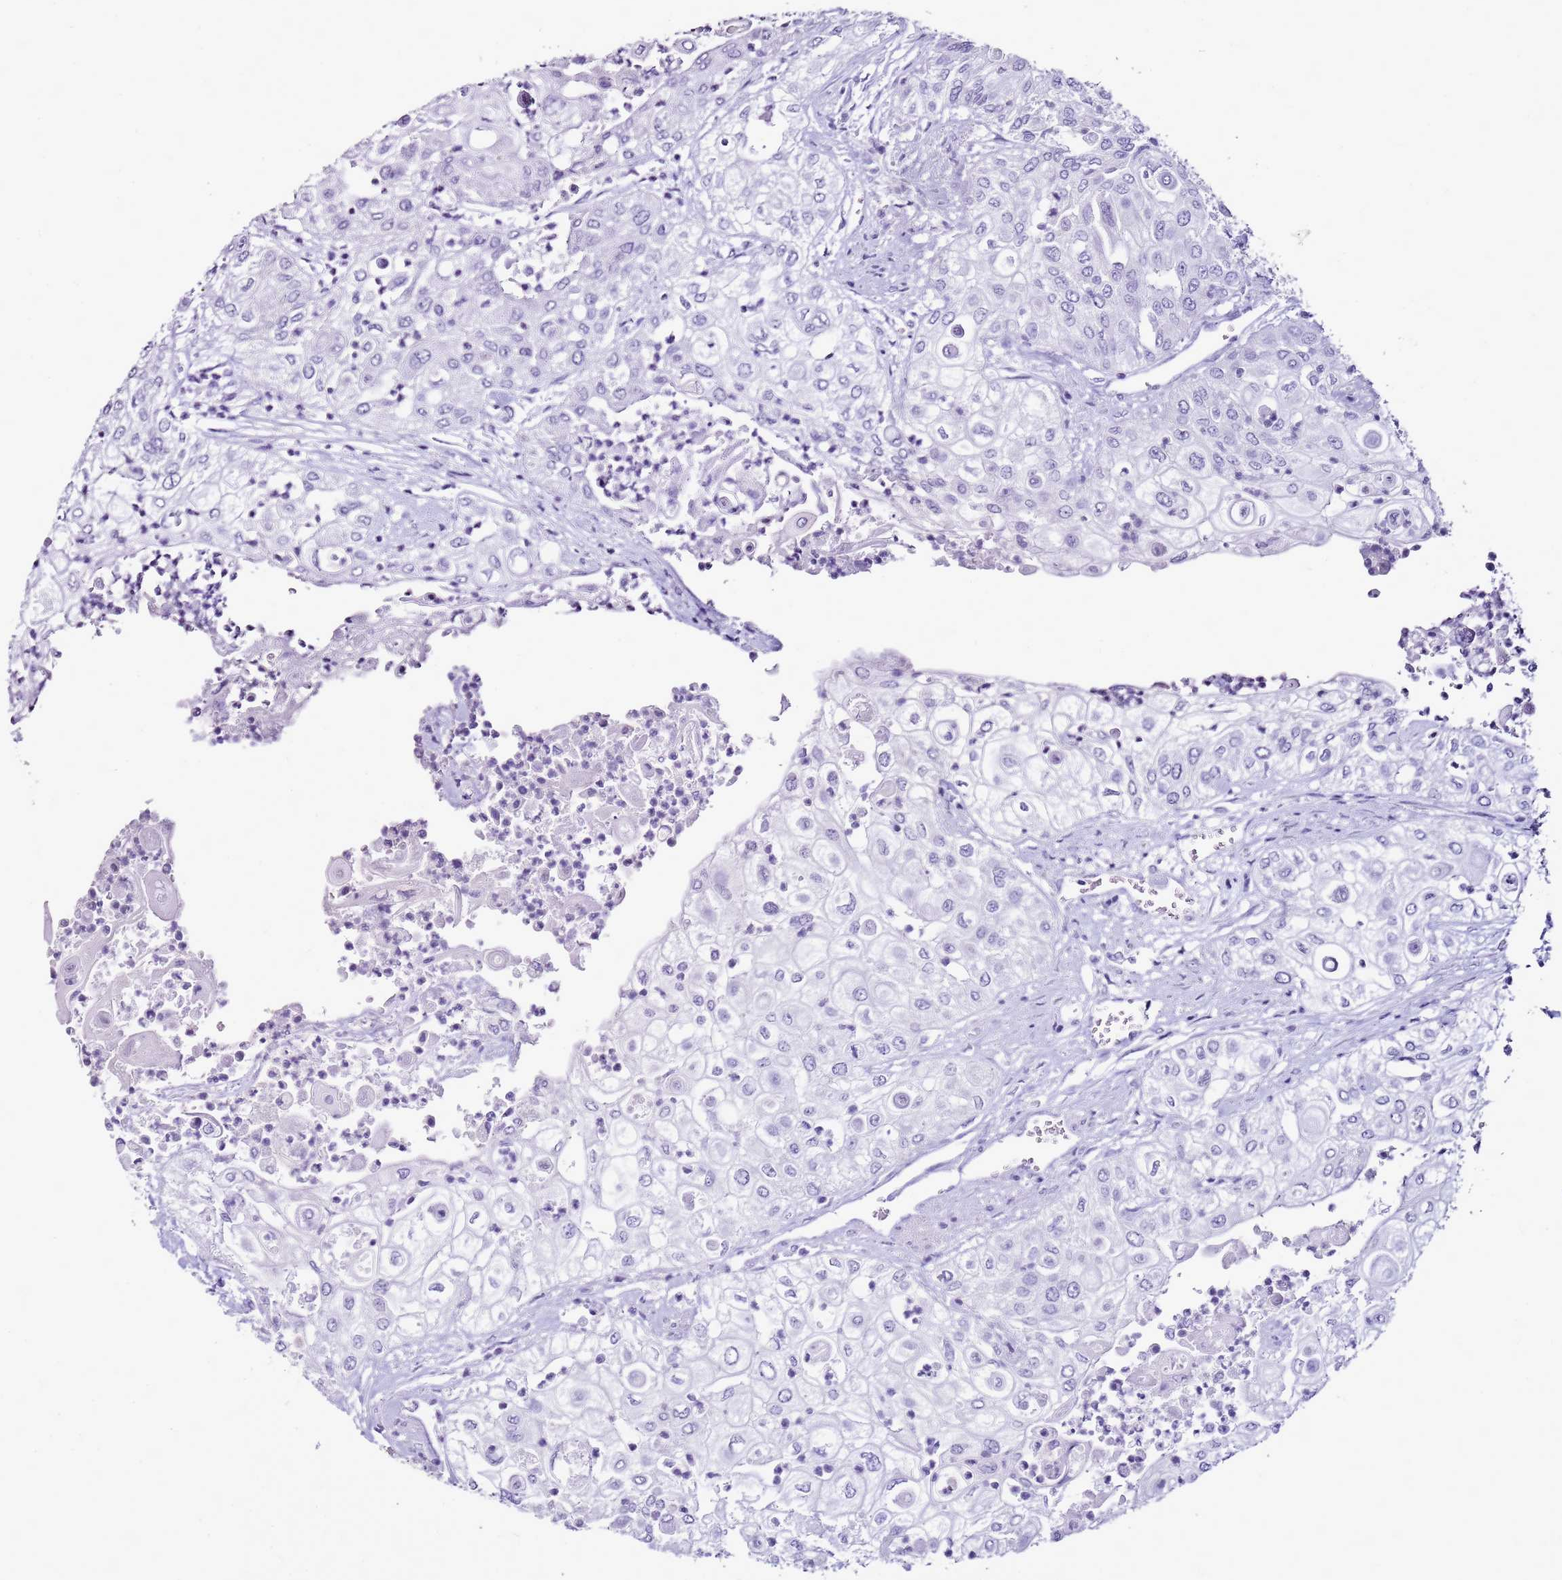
{"staining": {"intensity": "negative", "quantity": "none", "location": "none"}, "tissue": "urothelial cancer", "cell_type": "Tumor cells", "image_type": "cancer", "snomed": [{"axis": "morphology", "description": "Urothelial carcinoma, High grade"}, {"axis": "topography", "description": "Urinary bladder"}], "caption": "IHC histopathology image of neoplastic tissue: high-grade urothelial carcinoma stained with DAB shows no significant protein expression in tumor cells. (DAB (3,3'-diaminobenzidine) IHC, high magnification).", "gene": "SULT1E1", "patient": {"sex": "female", "age": 79}}